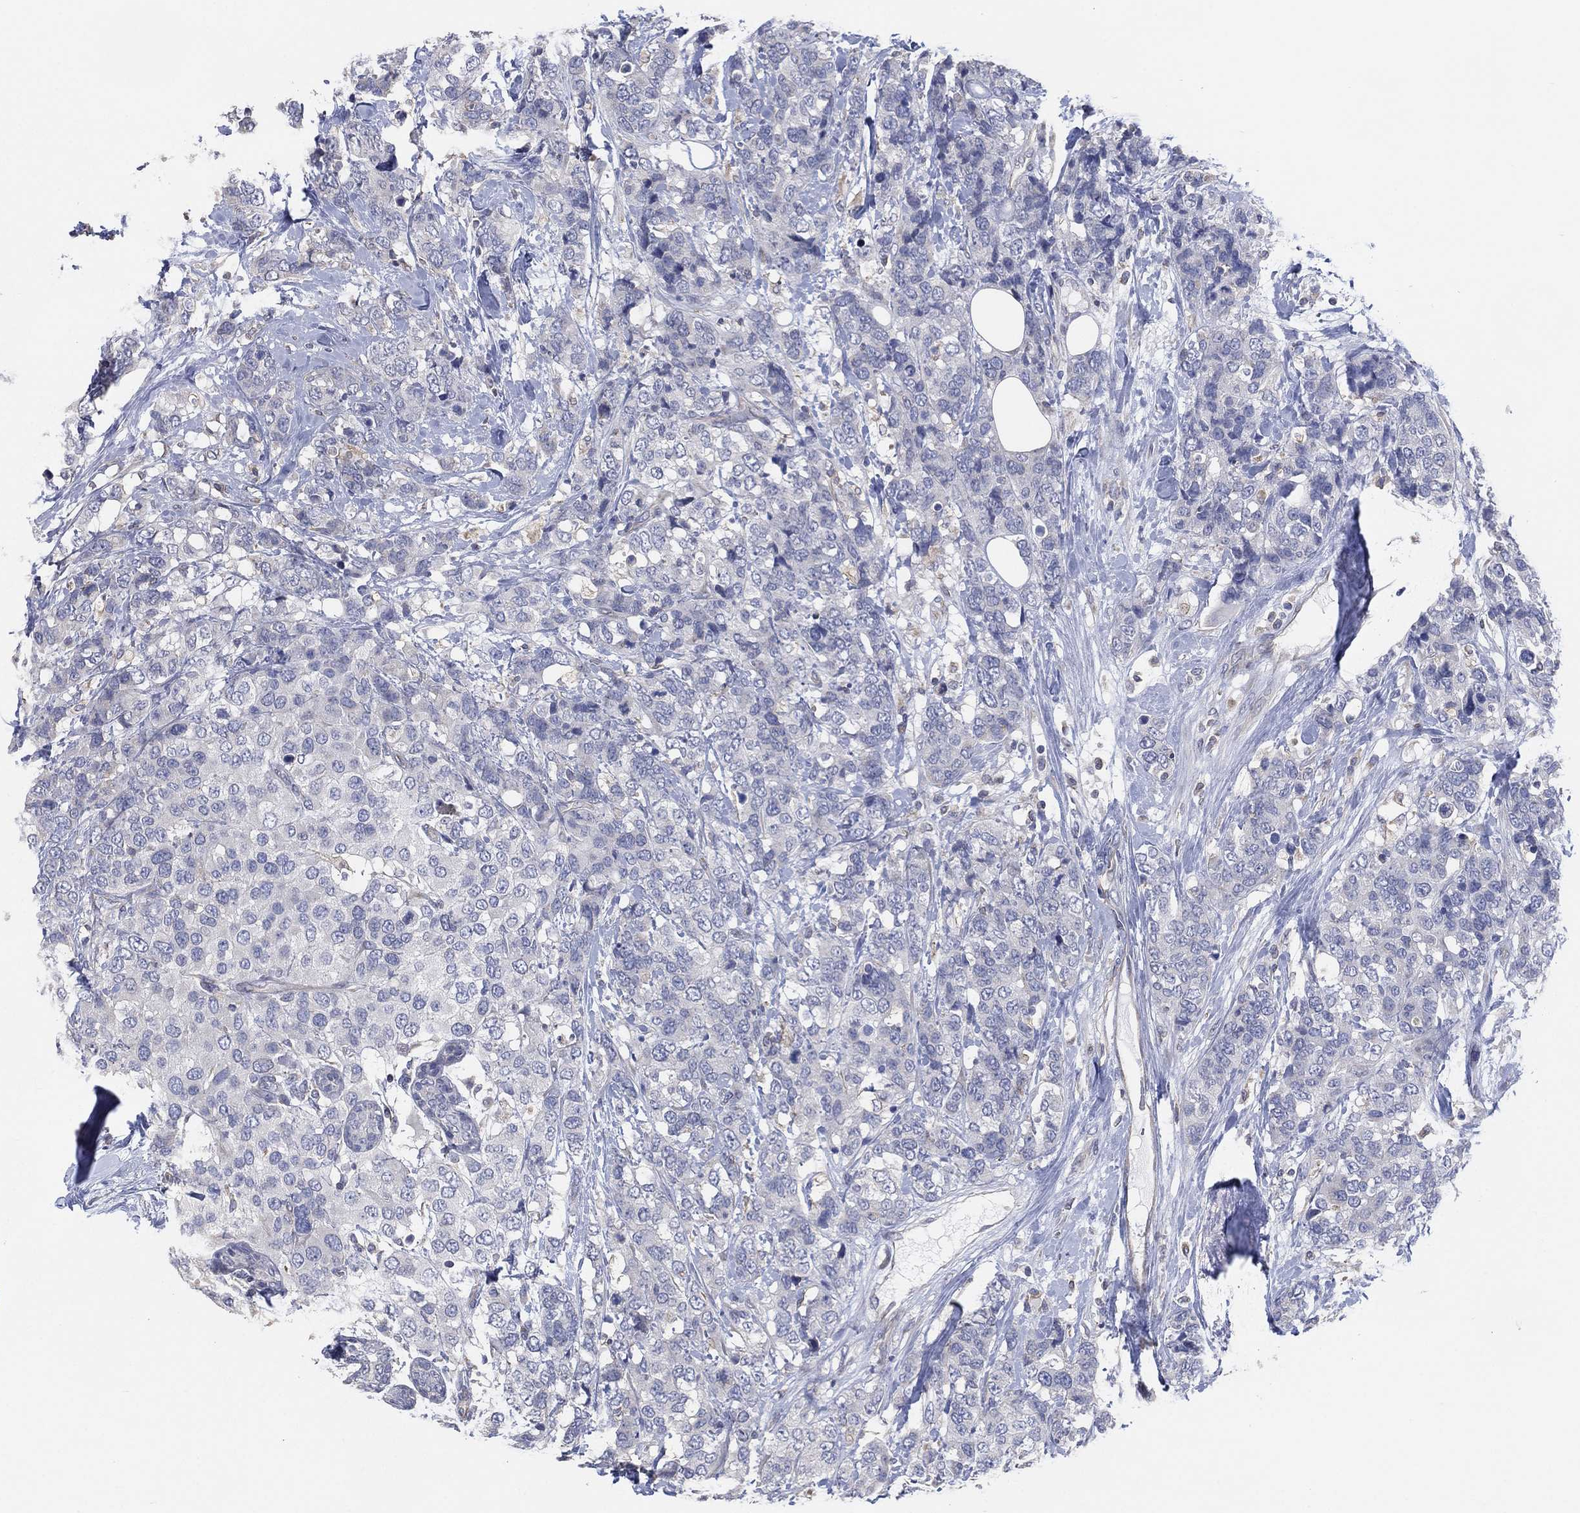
{"staining": {"intensity": "negative", "quantity": "none", "location": "none"}, "tissue": "breast cancer", "cell_type": "Tumor cells", "image_type": "cancer", "snomed": [{"axis": "morphology", "description": "Lobular carcinoma"}, {"axis": "topography", "description": "Breast"}], "caption": "DAB immunohistochemical staining of human lobular carcinoma (breast) reveals no significant expression in tumor cells. Nuclei are stained in blue.", "gene": "CFTR", "patient": {"sex": "female", "age": 59}}